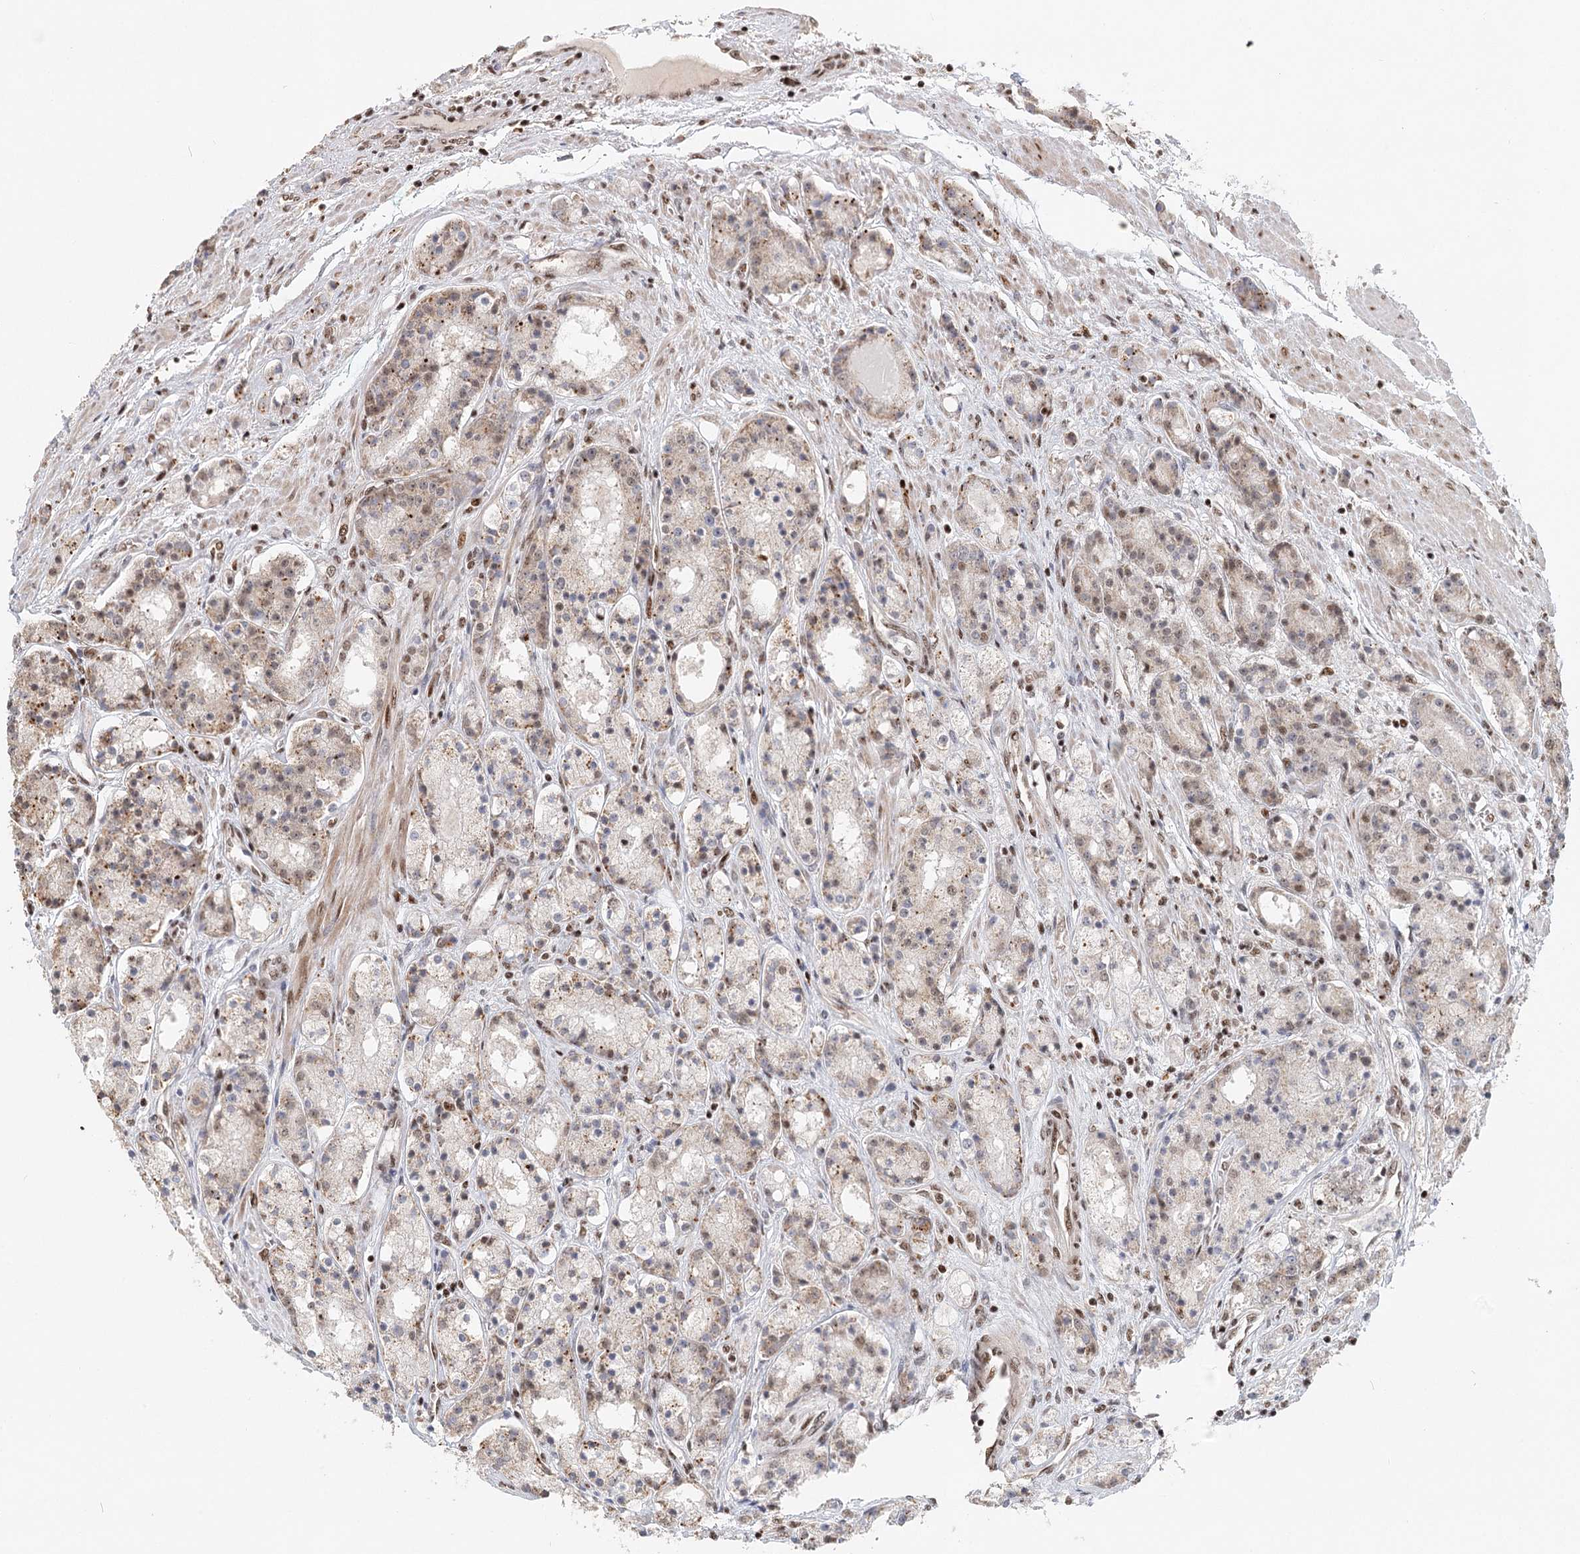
{"staining": {"intensity": "weak", "quantity": ">75%", "location": "cytoplasmic/membranous,nuclear"}, "tissue": "prostate cancer", "cell_type": "Tumor cells", "image_type": "cancer", "snomed": [{"axis": "morphology", "description": "Adenocarcinoma, High grade"}, {"axis": "topography", "description": "Prostate"}], "caption": "Immunohistochemical staining of prostate cancer shows weak cytoplasmic/membranous and nuclear protein staining in approximately >75% of tumor cells. (Brightfield microscopy of DAB IHC at high magnification).", "gene": "BNIP5", "patient": {"sex": "male", "age": 60}}